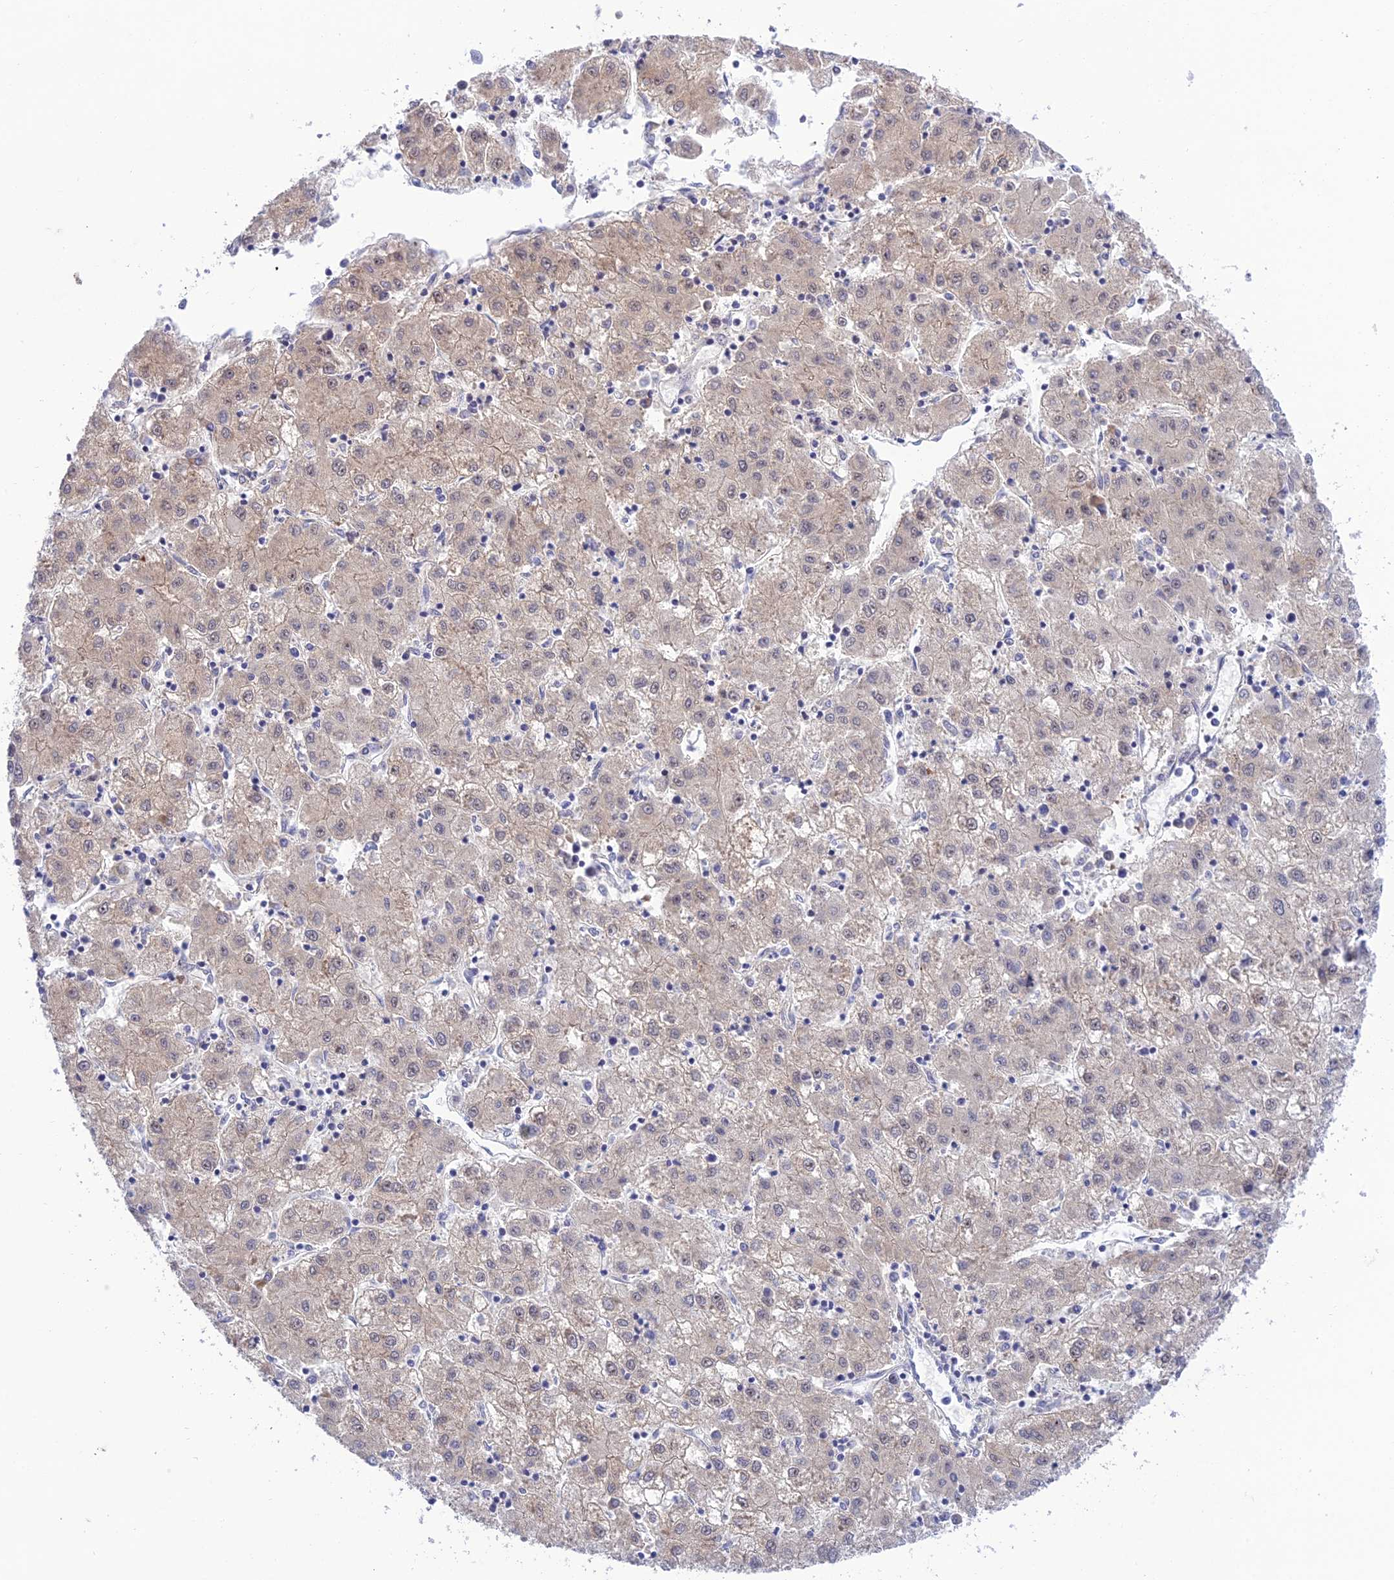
{"staining": {"intensity": "weak", "quantity": "<25%", "location": "nuclear"}, "tissue": "liver cancer", "cell_type": "Tumor cells", "image_type": "cancer", "snomed": [{"axis": "morphology", "description": "Carcinoma, Hepatocellular, NOS"}, {"axis": "topography", "description": "Liver"}], "caption": "This is a photomicrograph of immunohistochemistry staining of liver cancer (hepatocellular carcinoma), which shows no positivity in tumor cells.", "gene": "ZNF584", "patient": {"sex": "male", "age": 72}}